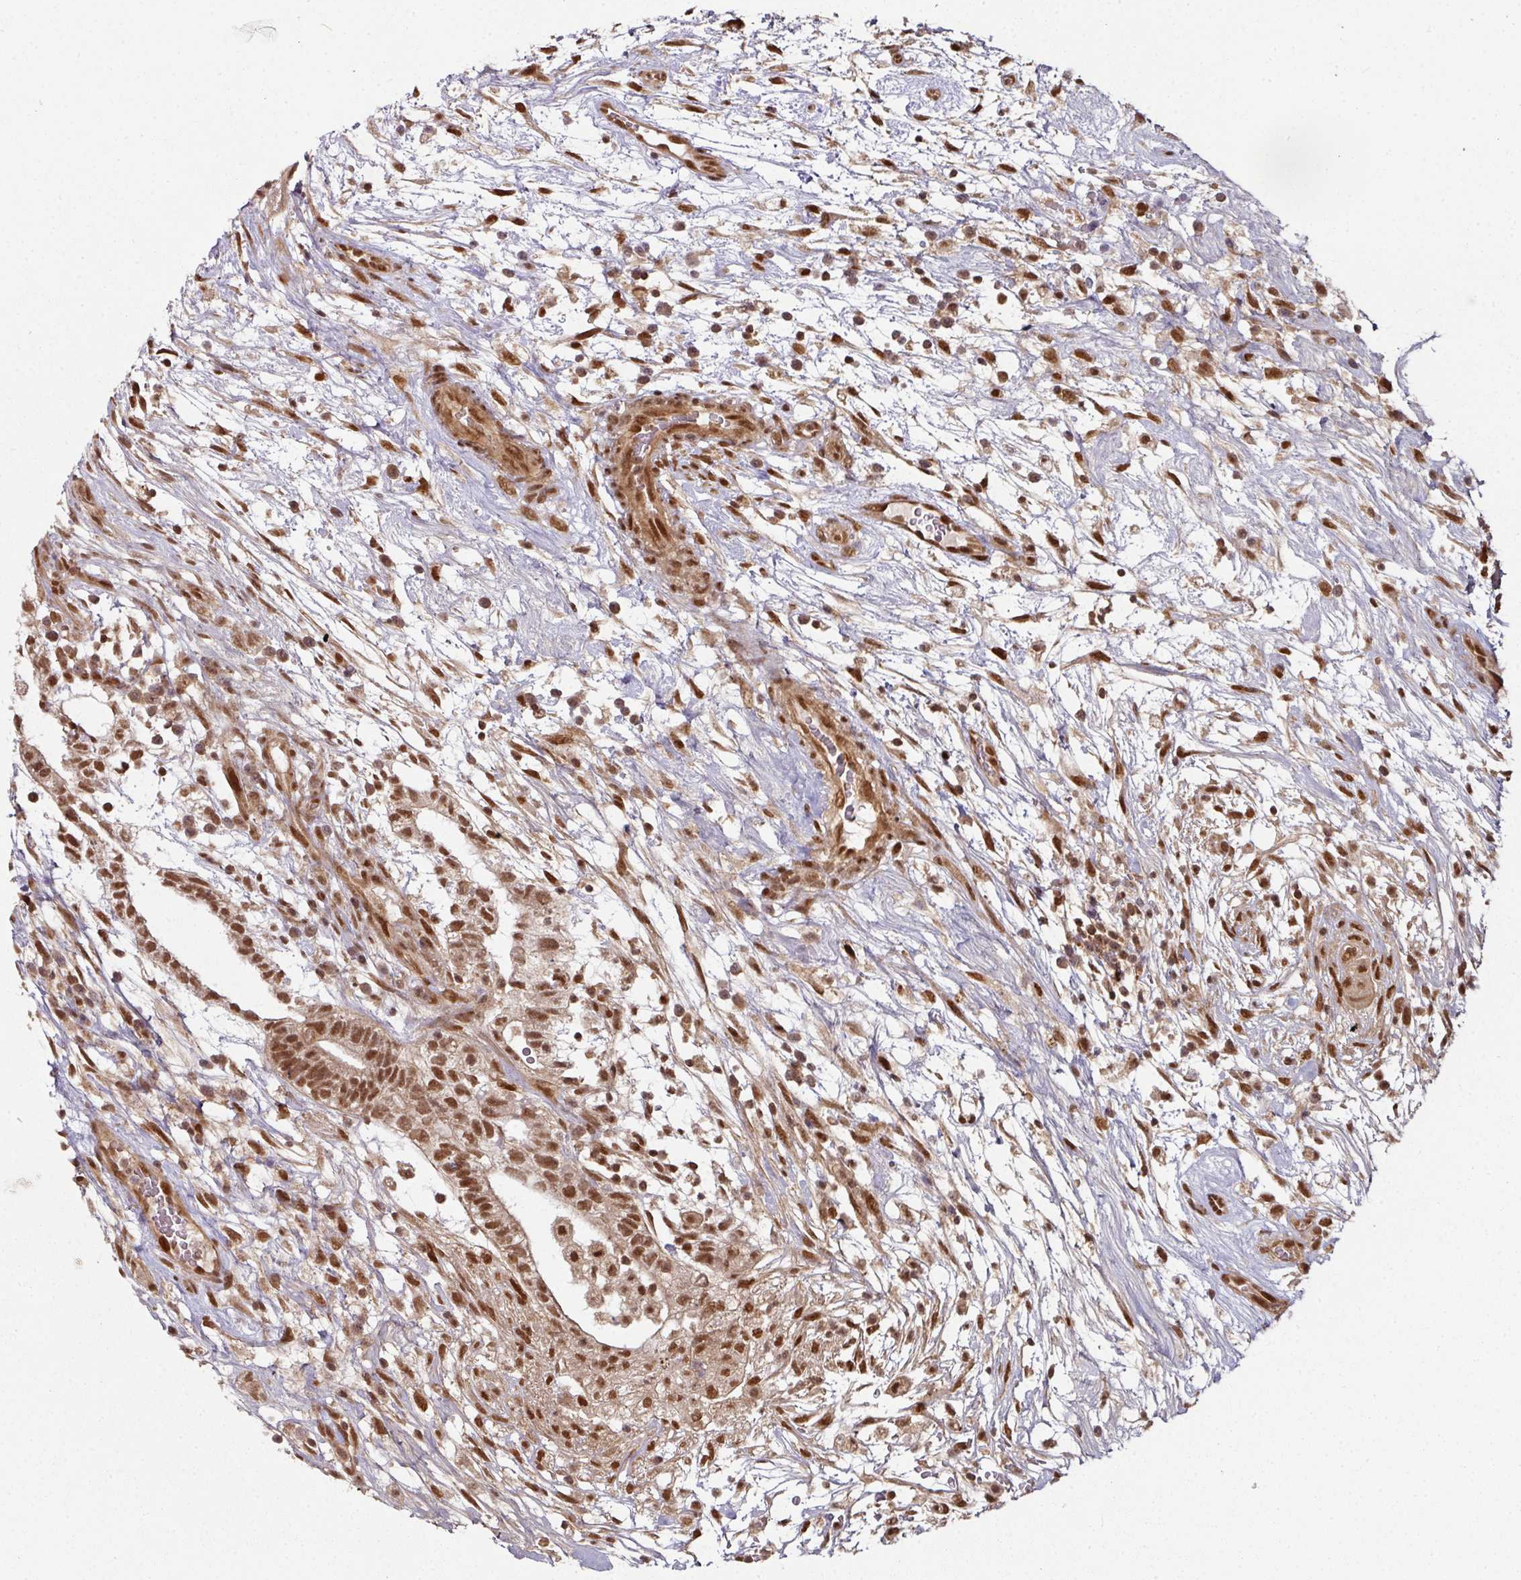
{"staining": {"intensity": "moderate", "quantity": ">75%", "location": "nuclear"}, "tissue": "testis cancer", "cell_type": "Tumor cells", "image_type": "cancer", "snomed": [{"axis": "morphology", "description": "Carcinoma, Embryonal, NOS"}, {"axis": "topography", "description": "Testis"}], "caption": "Tumor cells exhibit moderate nuclear staining in approximately >75% of cells in testis cancer.", "gene": "SIK3", "patient": {"sex": "male", "age": 32}}